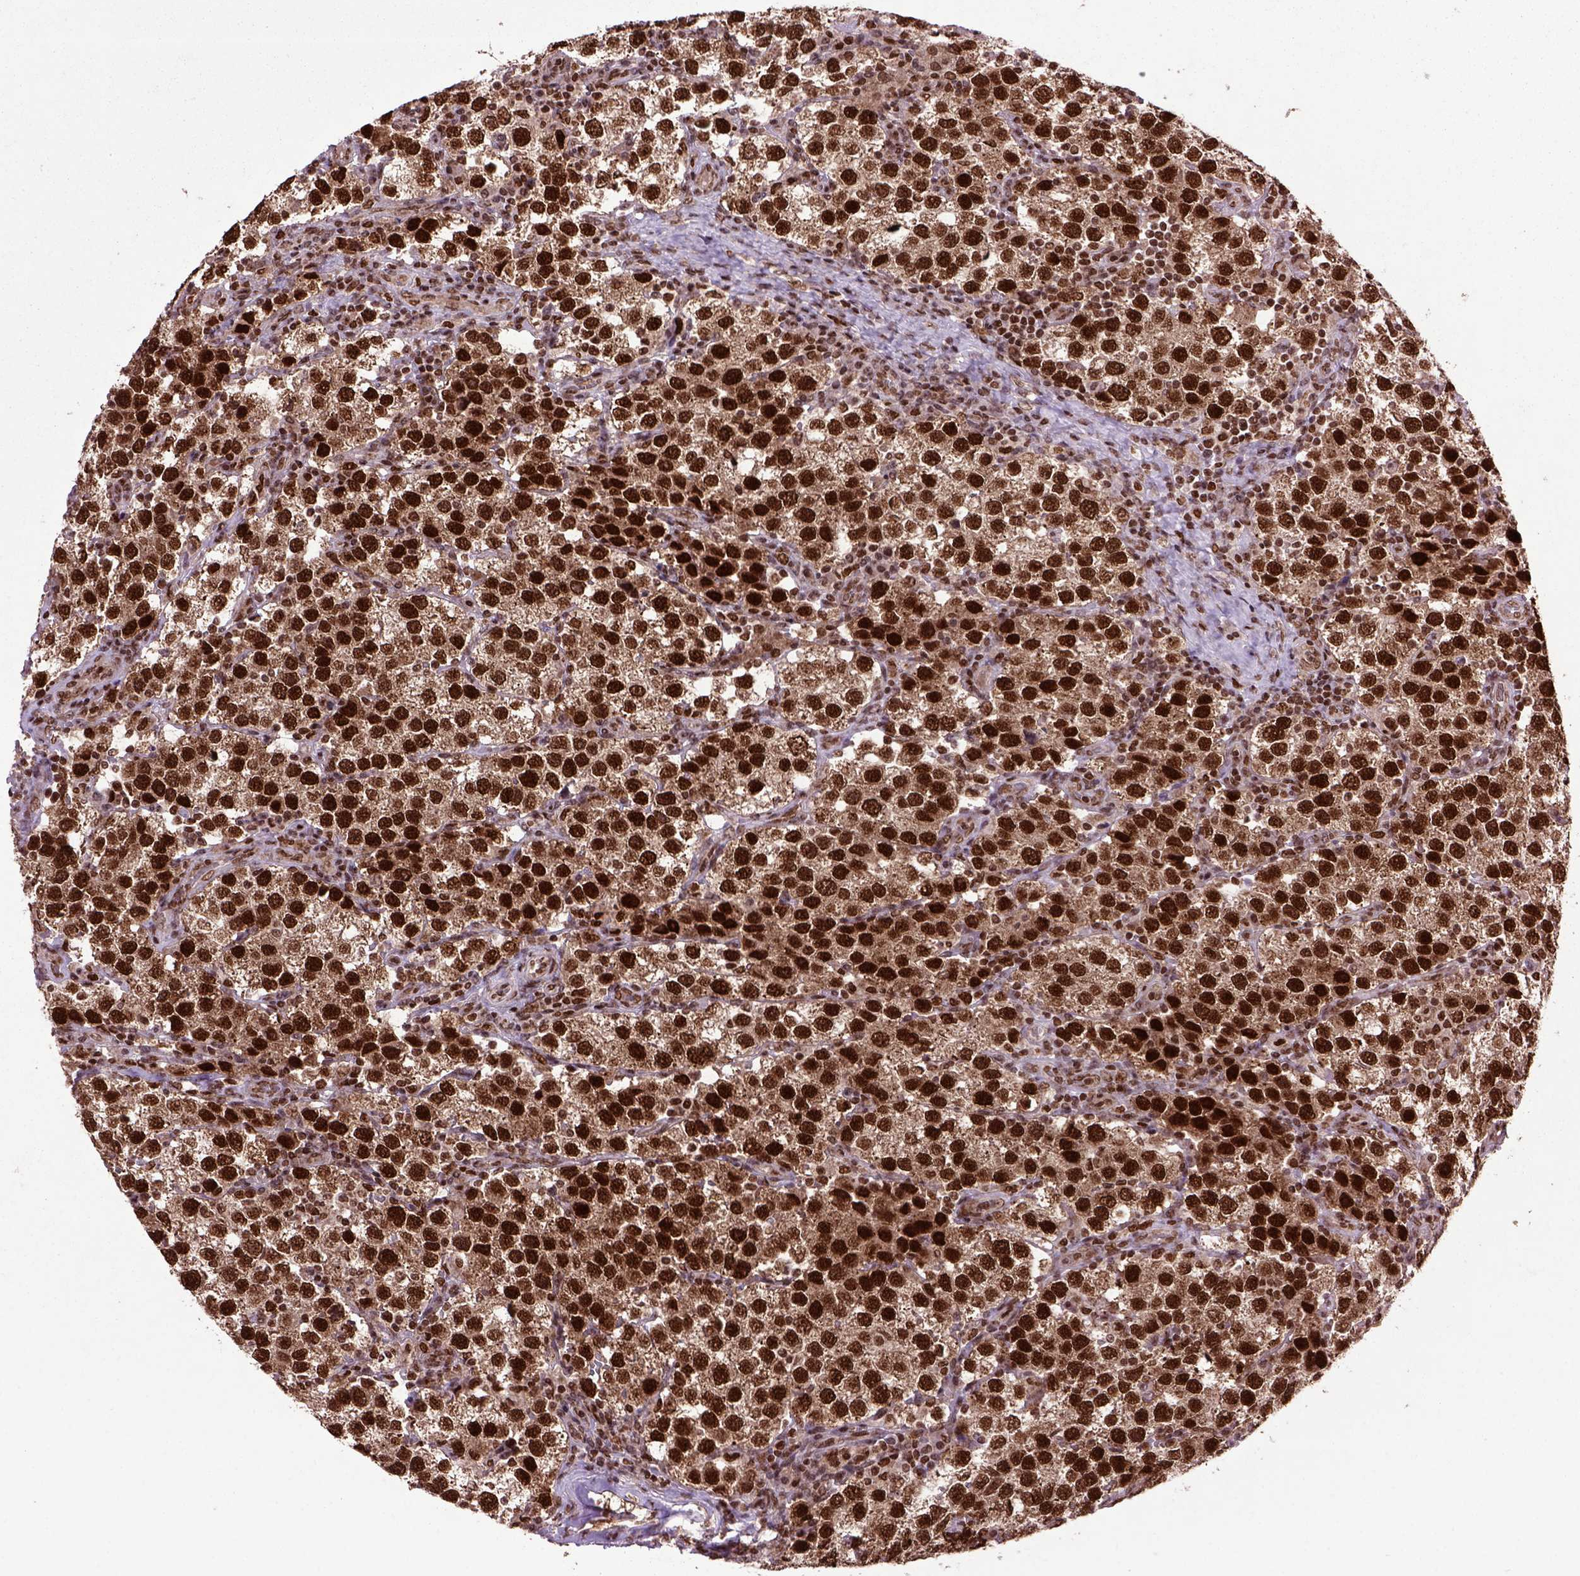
{"staining": {"intensity": "strong", "quantity": ">75%", "location": "cytoplasmic/membranous,nuclear"}, "tissue": "testis cancer", "cell_type": "Tumor cells", "image_type": "cancer", "snomed": [{"axis": "morphology", "description": "Seminoma, NOS"}, {"axis": "topography", "description": "Testis"}], "caption": "Testis cancer (seminoma) tissue shows strong cytoplasmic/membranous and nuclear staining in about >75% of tumor cells, visualized by immunohistochemistry.", "gene": "CELF1", "patient": {"sex": "male", "age": 37}}